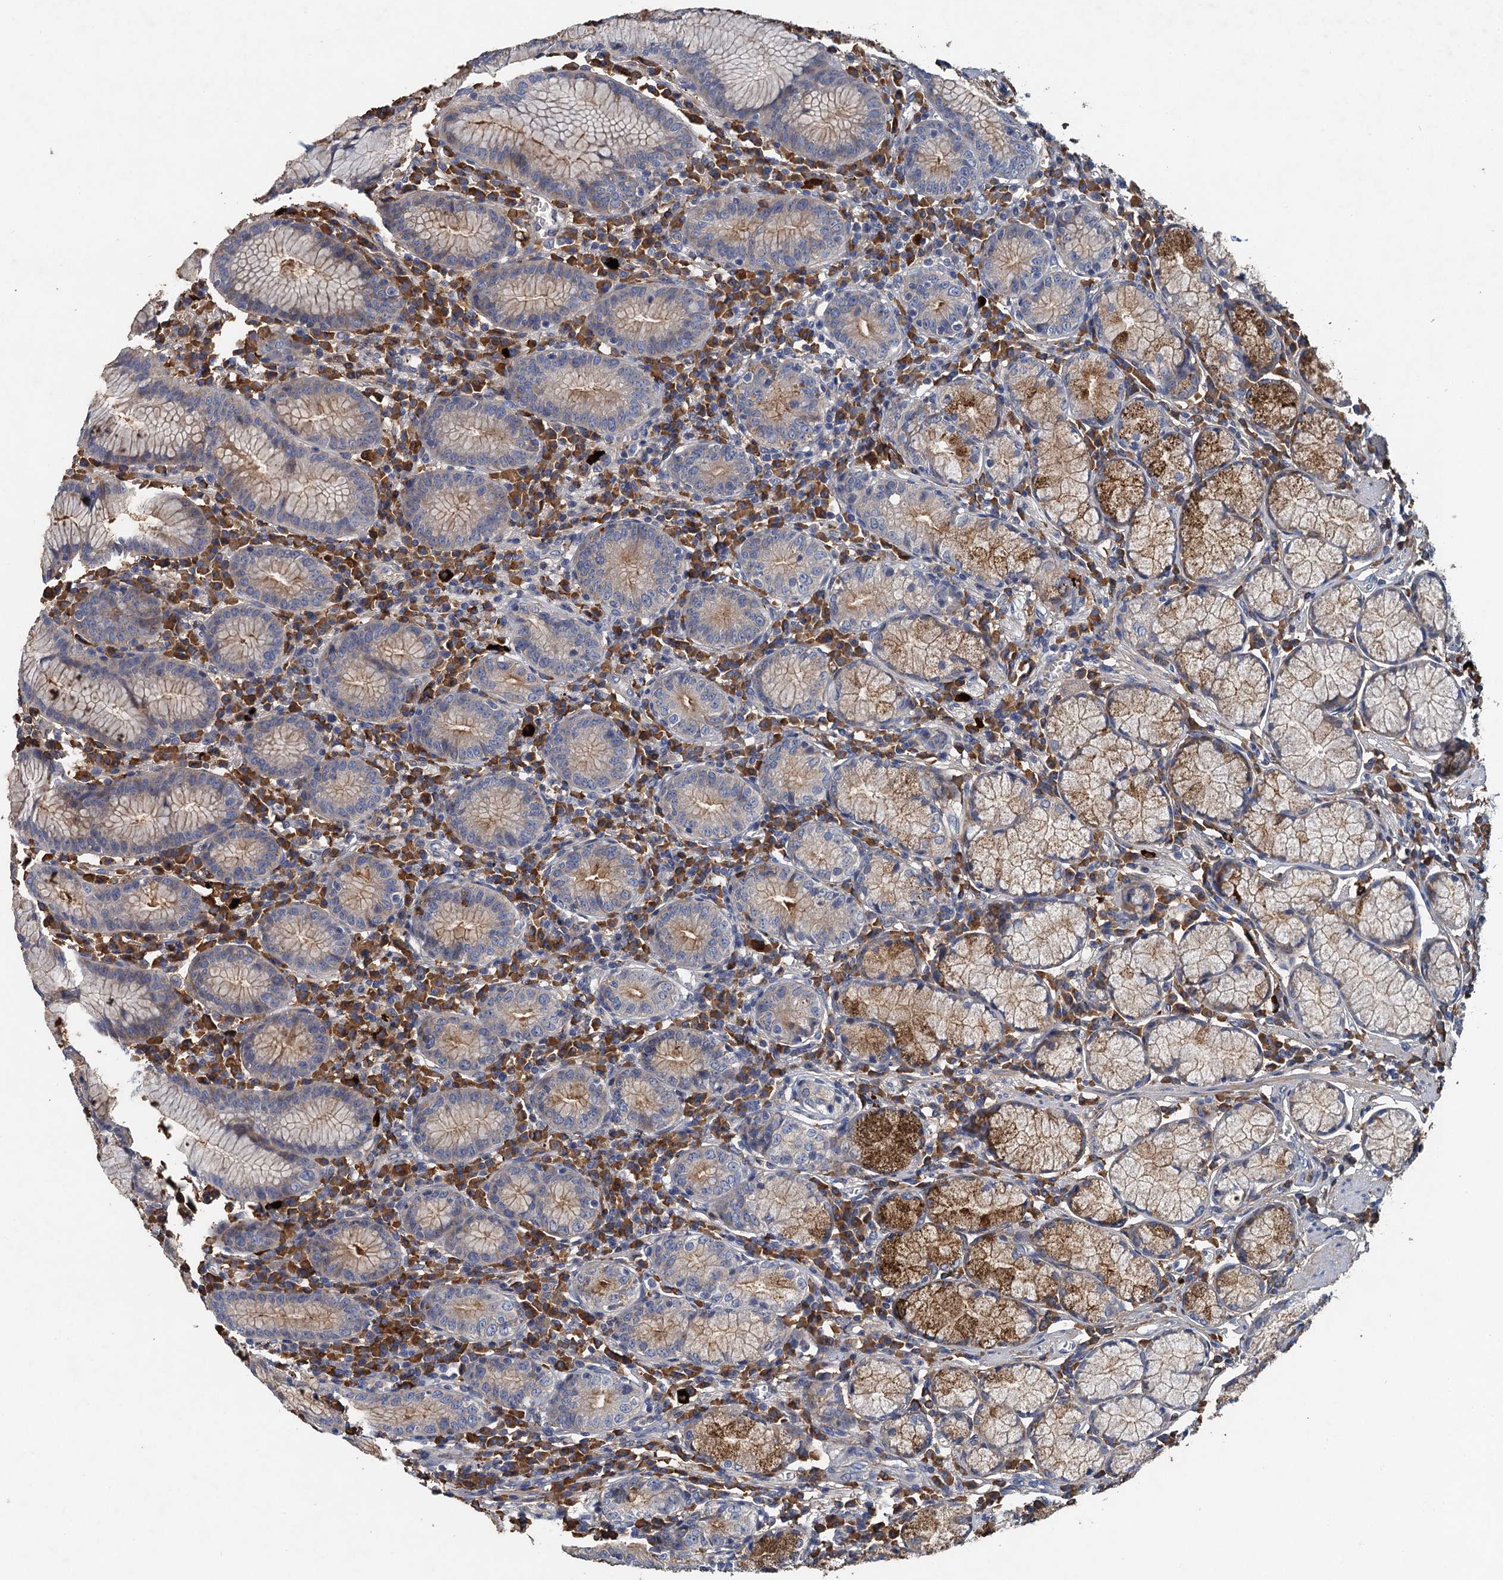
{"staining": {"intensity": "moderate", "quantity": "25%-75%", "location": "cytoplasmic/membranous"}, "tissue": "stomach", "cell_type": "Glandular cells", "image_type": "normal", "snomed": [{"axis": "morphology", "description": "Normal tissue, NOS"}, {"axis": "topography", "description": "Stomach"}], "caption": "Protein expression analysis of unremarkable human stomach reveals moderate cytoplasmic/membranous expression in about 25%-75% of glandular cells. (DAB IHC, brown staining for protein, blue staining for nuclei).", "gene": "TPCN1", "patient": {"sex": "male", "age": 55}}